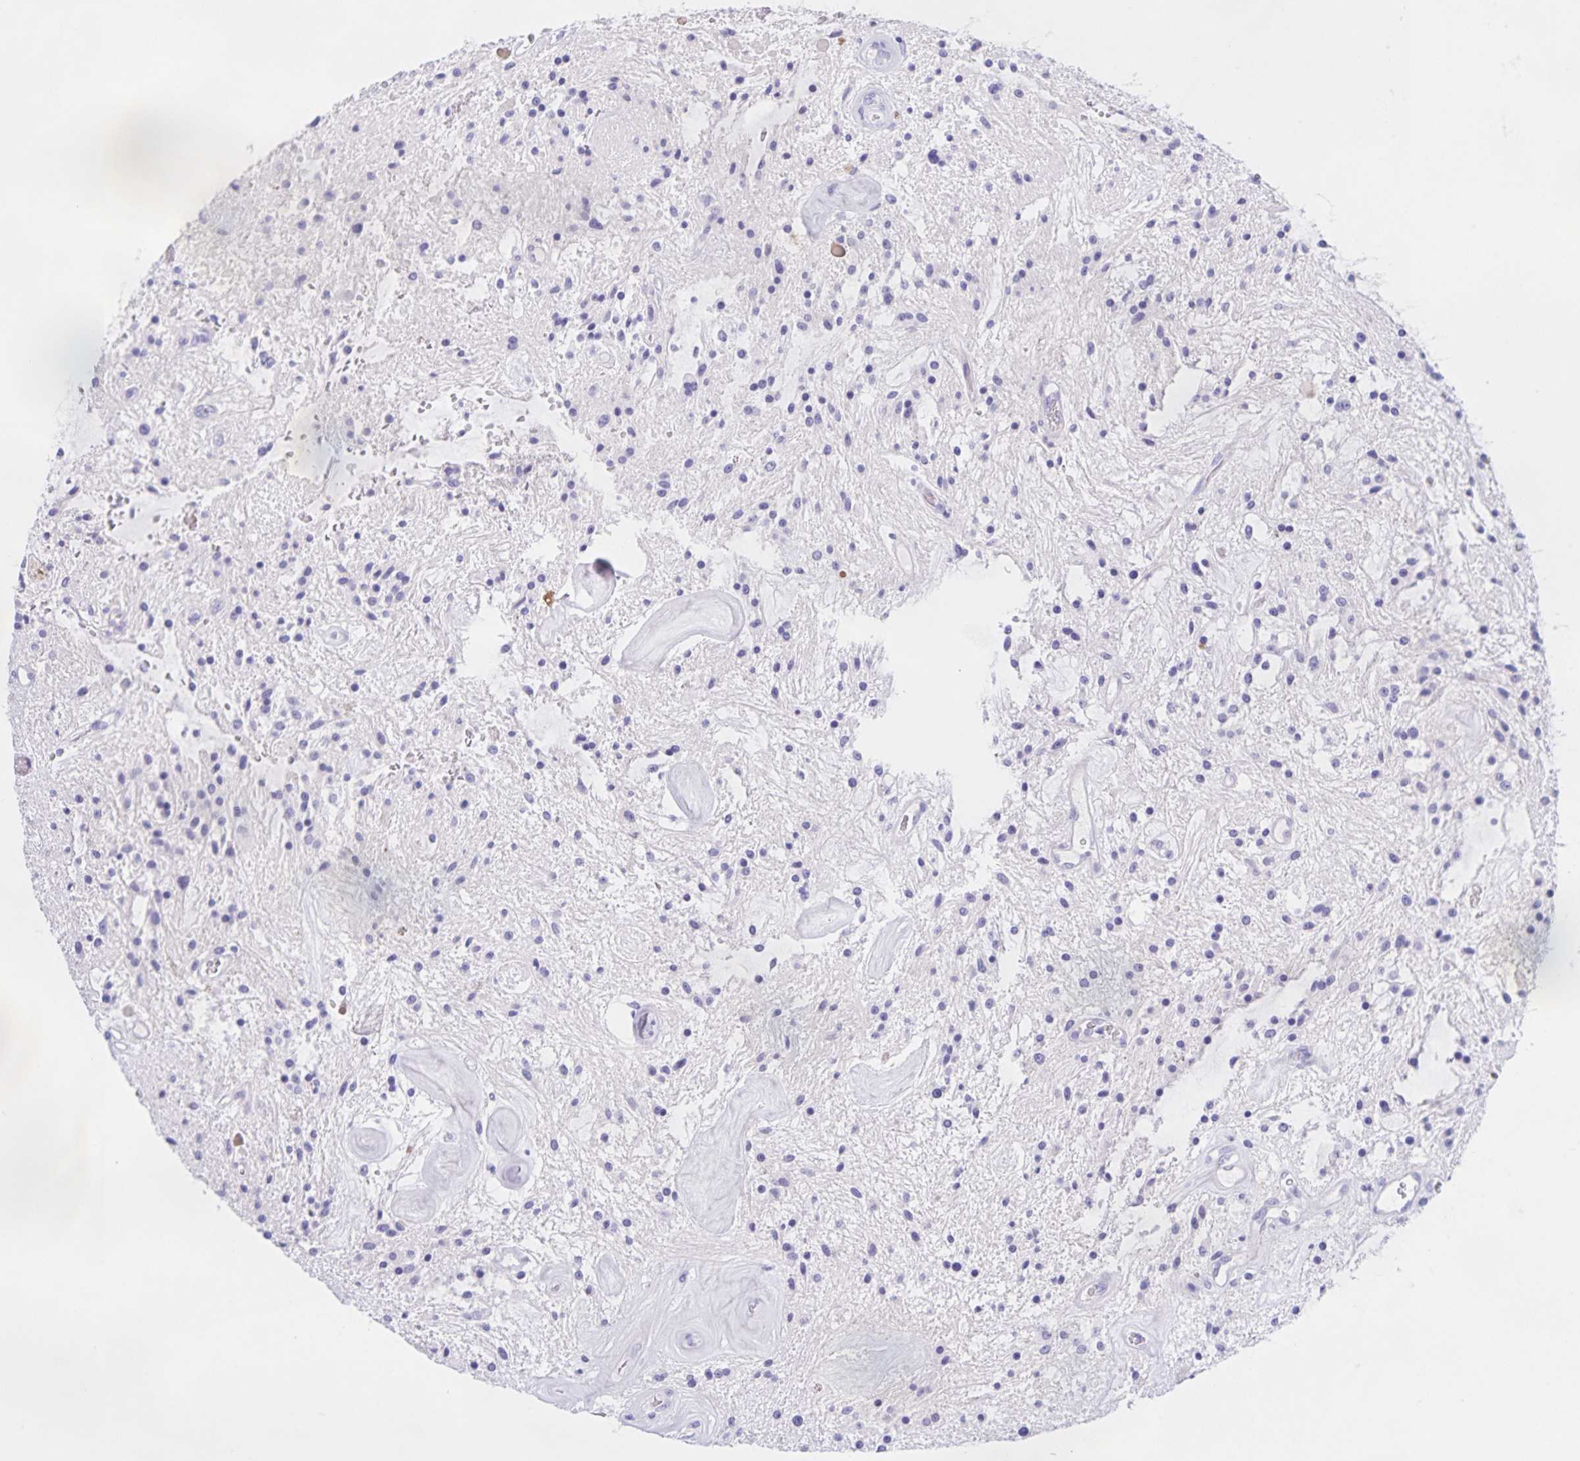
{"staining": {"intensity": "negative", "quantity": "none", "location": "none"}, "tissue": "glioma", "cell_type": "Tumor cells", "image_type": "cancer", "snomed": [{"axis": "morphology", "description": "Glioma, malignant, Low grade"}, {"axis": "topography", "description": "Cerebellum"}], "caption": "DAB (3,3'-diaminobenzidine) immunohistochemical staining of human glioma shows no significant expression in tumor cells.", "gene": "CATSPER4", "patient": {"sex": "female", "age": 14}}